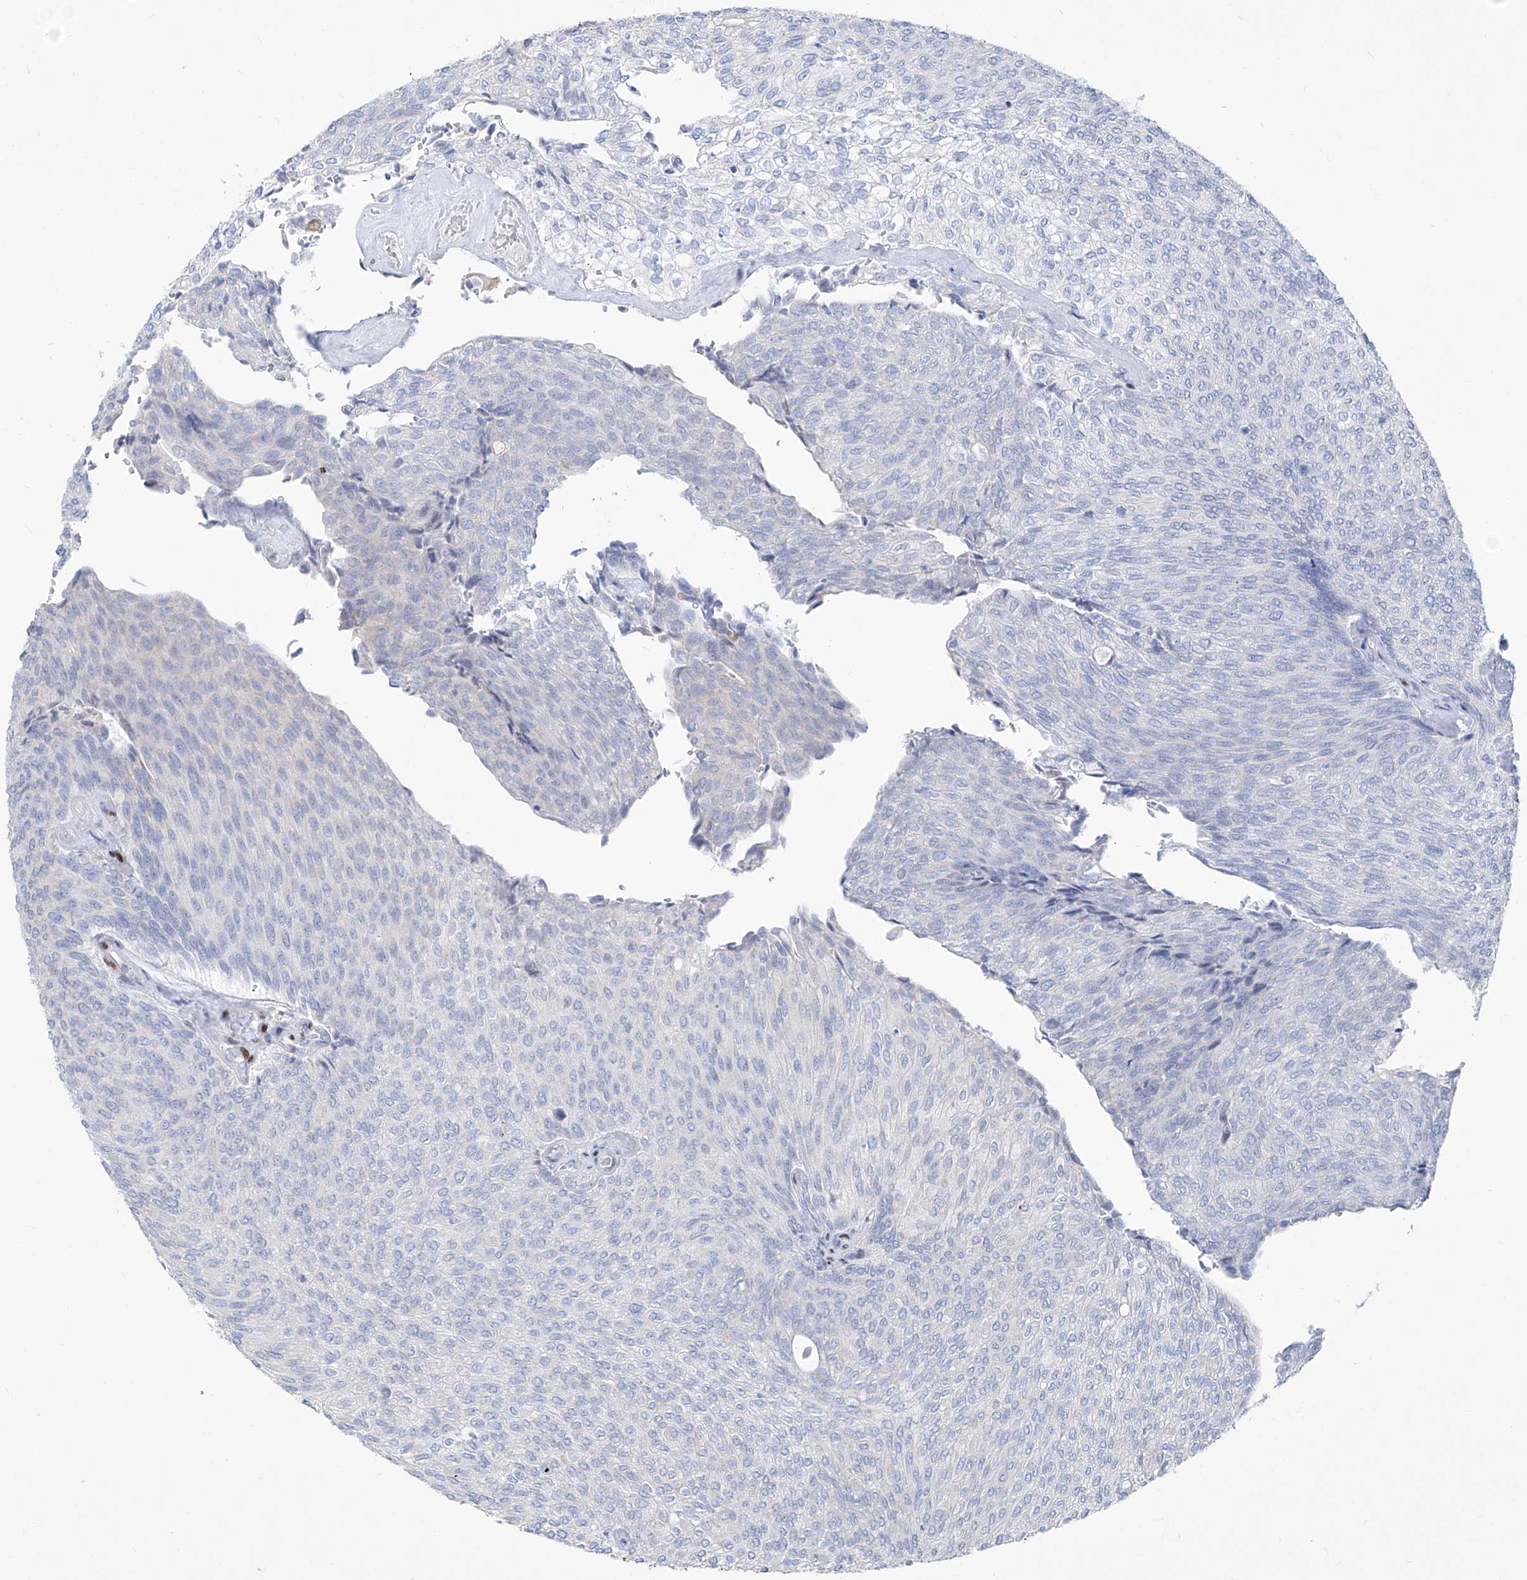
{"staining": {"intensity": "negative", "quantity": "none", "location": "none"}, "tissue": "urothelial cancer", "cell_type": "Tumor cells", "image_type": "cancer", "snomed": [{"axis": "morphology", "description": "Urothelial carcinoma, Low grade"}, {"axis": "topography", "description": "Urinary bladder"}], "caption": "Histopathology image shows no significant protein staining in tumor cells of low-grade urothelial carcinoma. (Stains: DAB immunohistochemistry (IHC) with hematoxylin counter stain, Microscopy: brightfield microscopy at high magnification).", "gene": "FRS3", "patient": {"sex": "female", "age": 79}}